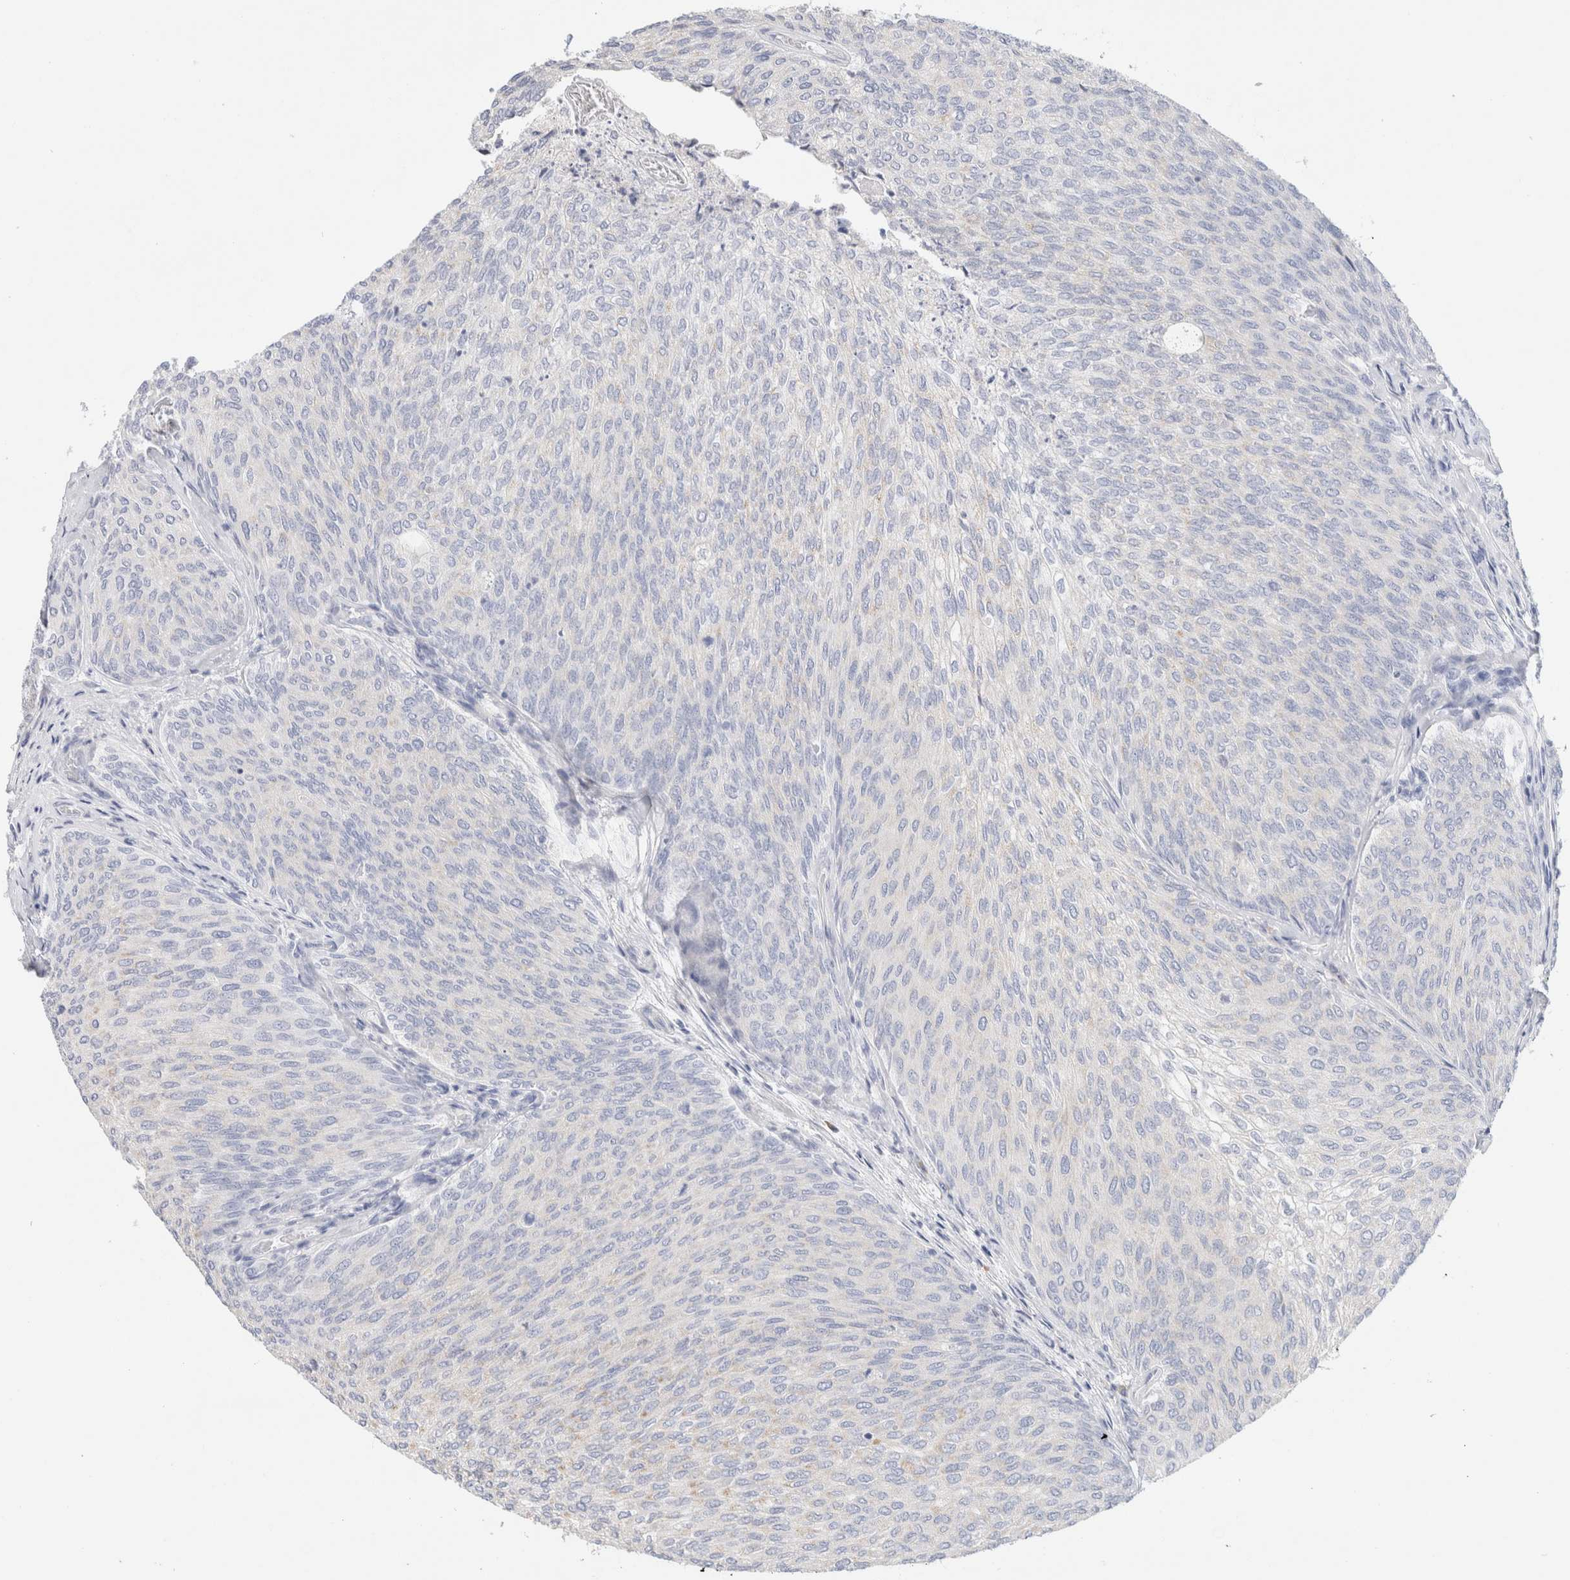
{"staining": {"intensity": "negative", "quantity": "none", "location": "none"}, "tissue": "urothelial cancer", "cell_type": "Tumor cells", "image_type": "cancer", "snomed": [{"axis": "morphology", "description": "Urothelial carcinoma, Low grade"}, {"axis": "topography", "description": "Urinary bladder"}], "caption": "IHC of human low-grade urothelial carcinoma exhibits no positivity in tumor cells. Brightfield microscopy of immunohistochemistry (IHC) stained with DAB (brown) and hematoxylin (blue), captured at high magnification.", "gene": "GADD45G", "patient": {"sex": "female", "age": 79}}